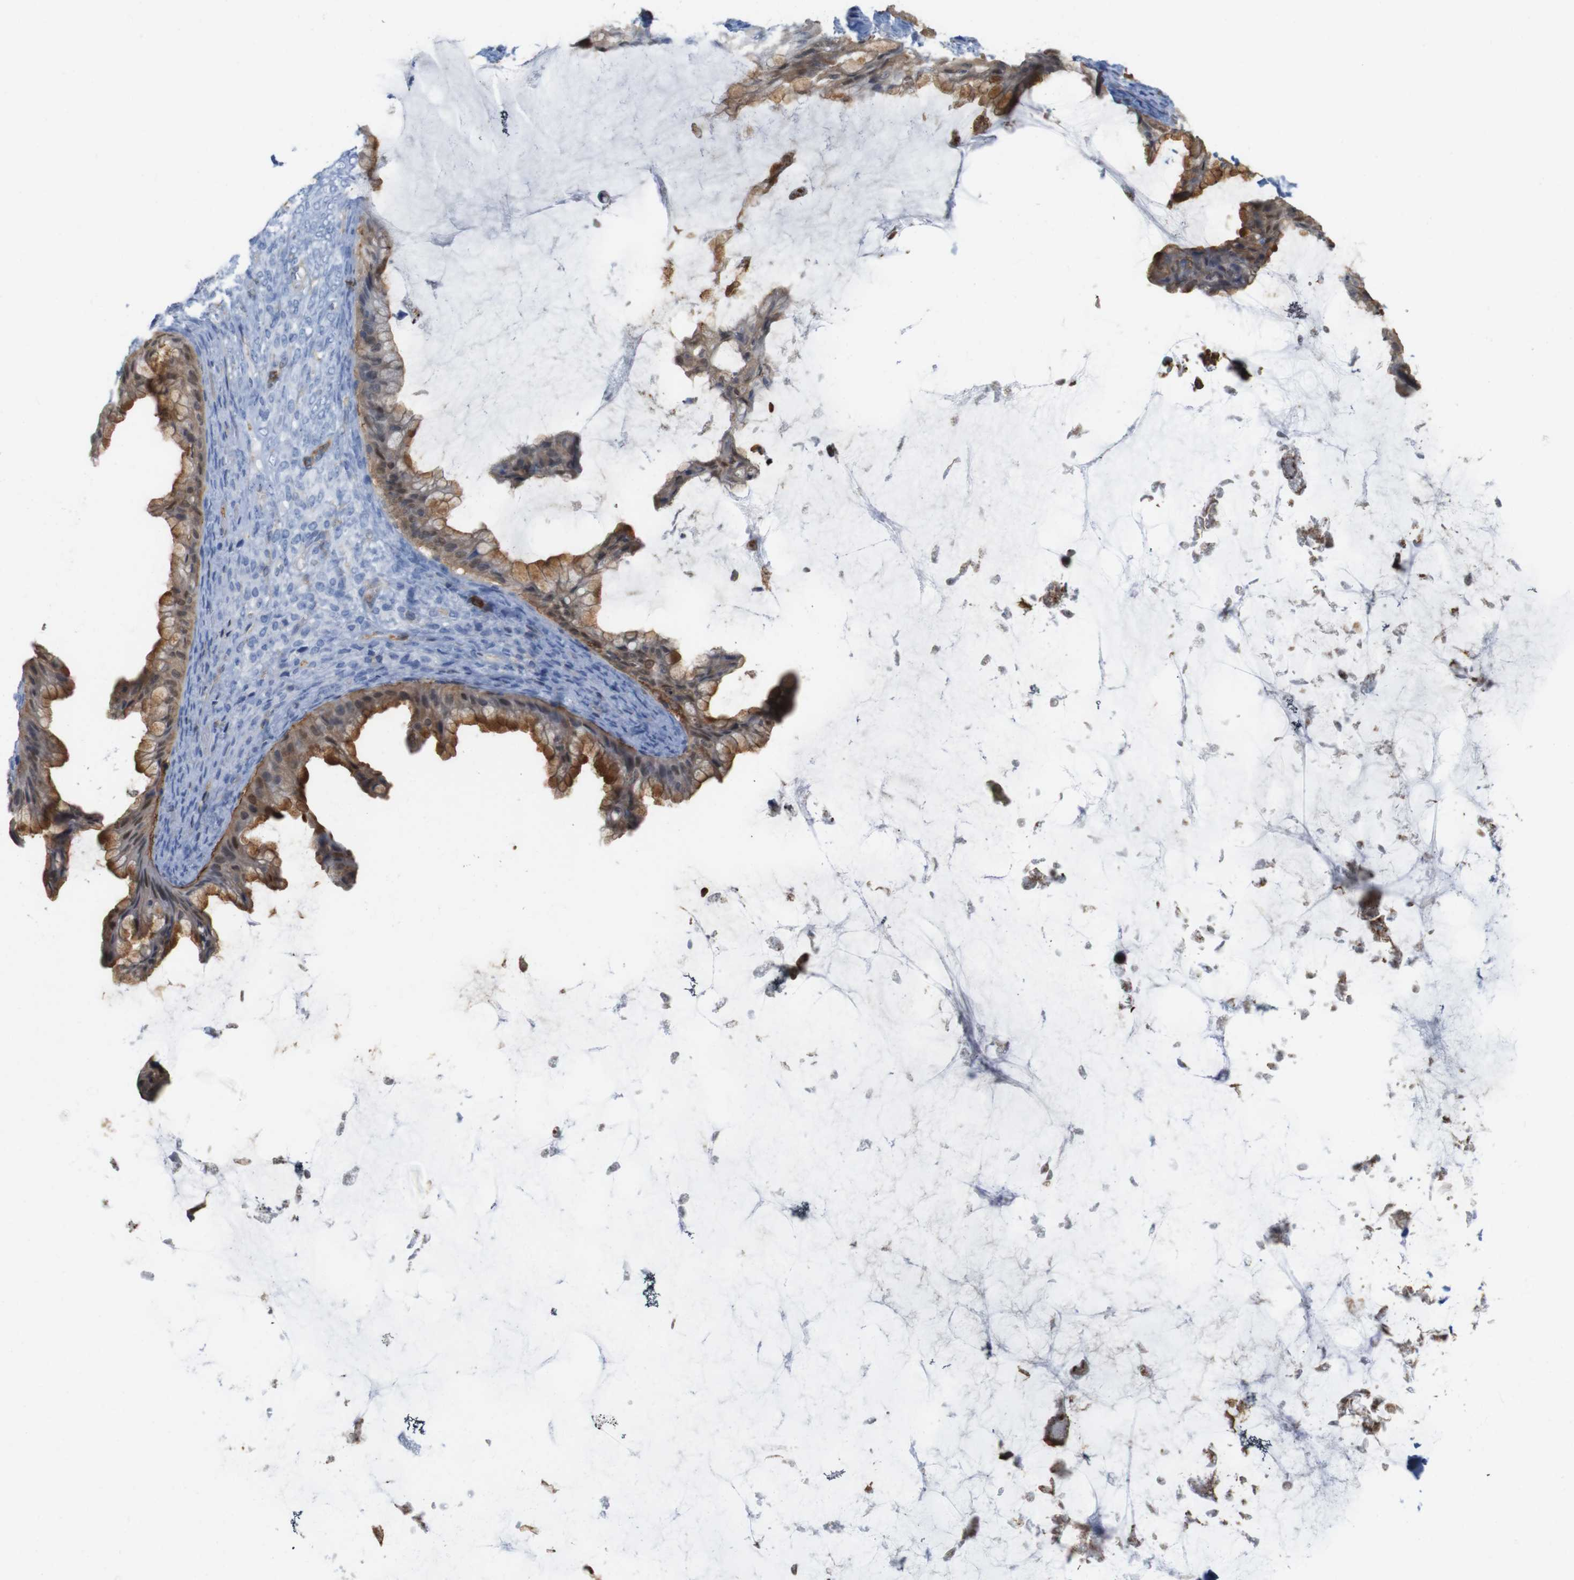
{"staining": {"intensity": "moderate", "quantity": ">75%", "location": "cytoplasmic/membranous"}, "tissue": "ovarian cancer", "cell_type": "Tumor cells", "image_type": "cancer", "snomed": [{"axis": "morphology", "description": "Cystadenocarcinoma, mucinous, NOS"}, {"axis": "topography", "description": "Ovary"}], "caption": "The immunohistochemical stain shows moderate cytoplasmic/membranous staining in tumor cells of mucinous cystadenocarcinoma (ovarian) tissue. The staining was performed using DAB (3,3'-diaminobenzidine), with brown indicating positive protein expression. Nuclei are stained blue with hematoxylin.", "gene": "ANXA1", "patient": {"sex": "female", "age": 61}}